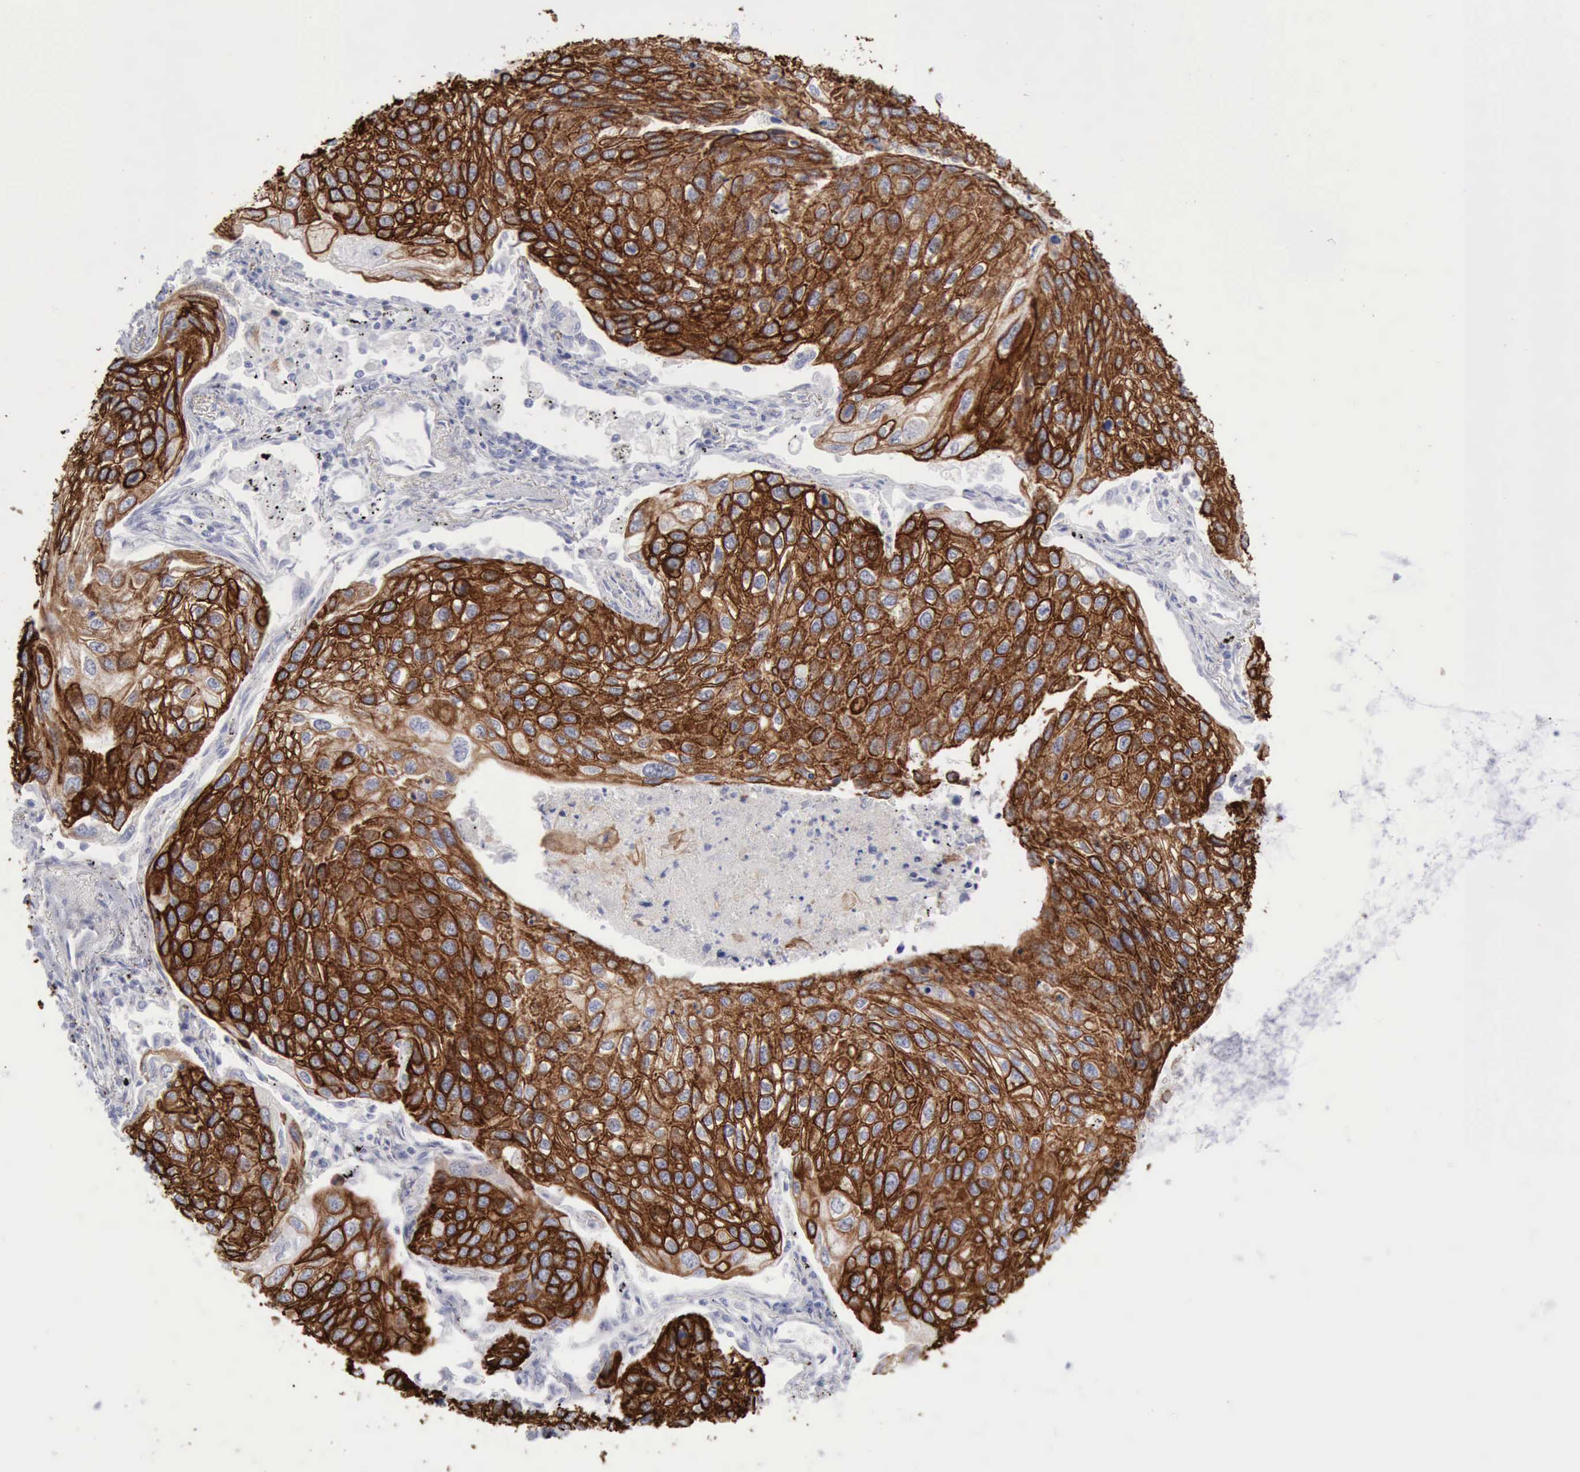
{"staining": {"intensity": "strong", "quantity": ">75%", "location": "cytoplasmic/membranous"}, "tissue": "lung cancer", "cell_type": "Tumor cells", "image_type": "cancer", "snomed": [{"axis": "morphology", "description": "Squamous cell carcinoma, NOS"}, {"axis": "topography", "description": "Lung"}], "caption": "Lung cancer (squamous cell carcinoma) stained for a protein (brown) exhibits strong cytoplasmic/membranous positive expression in about >75% of tumor cells.", "gene": "KRT5", "patient": {"sex": "male", "age": 75}}